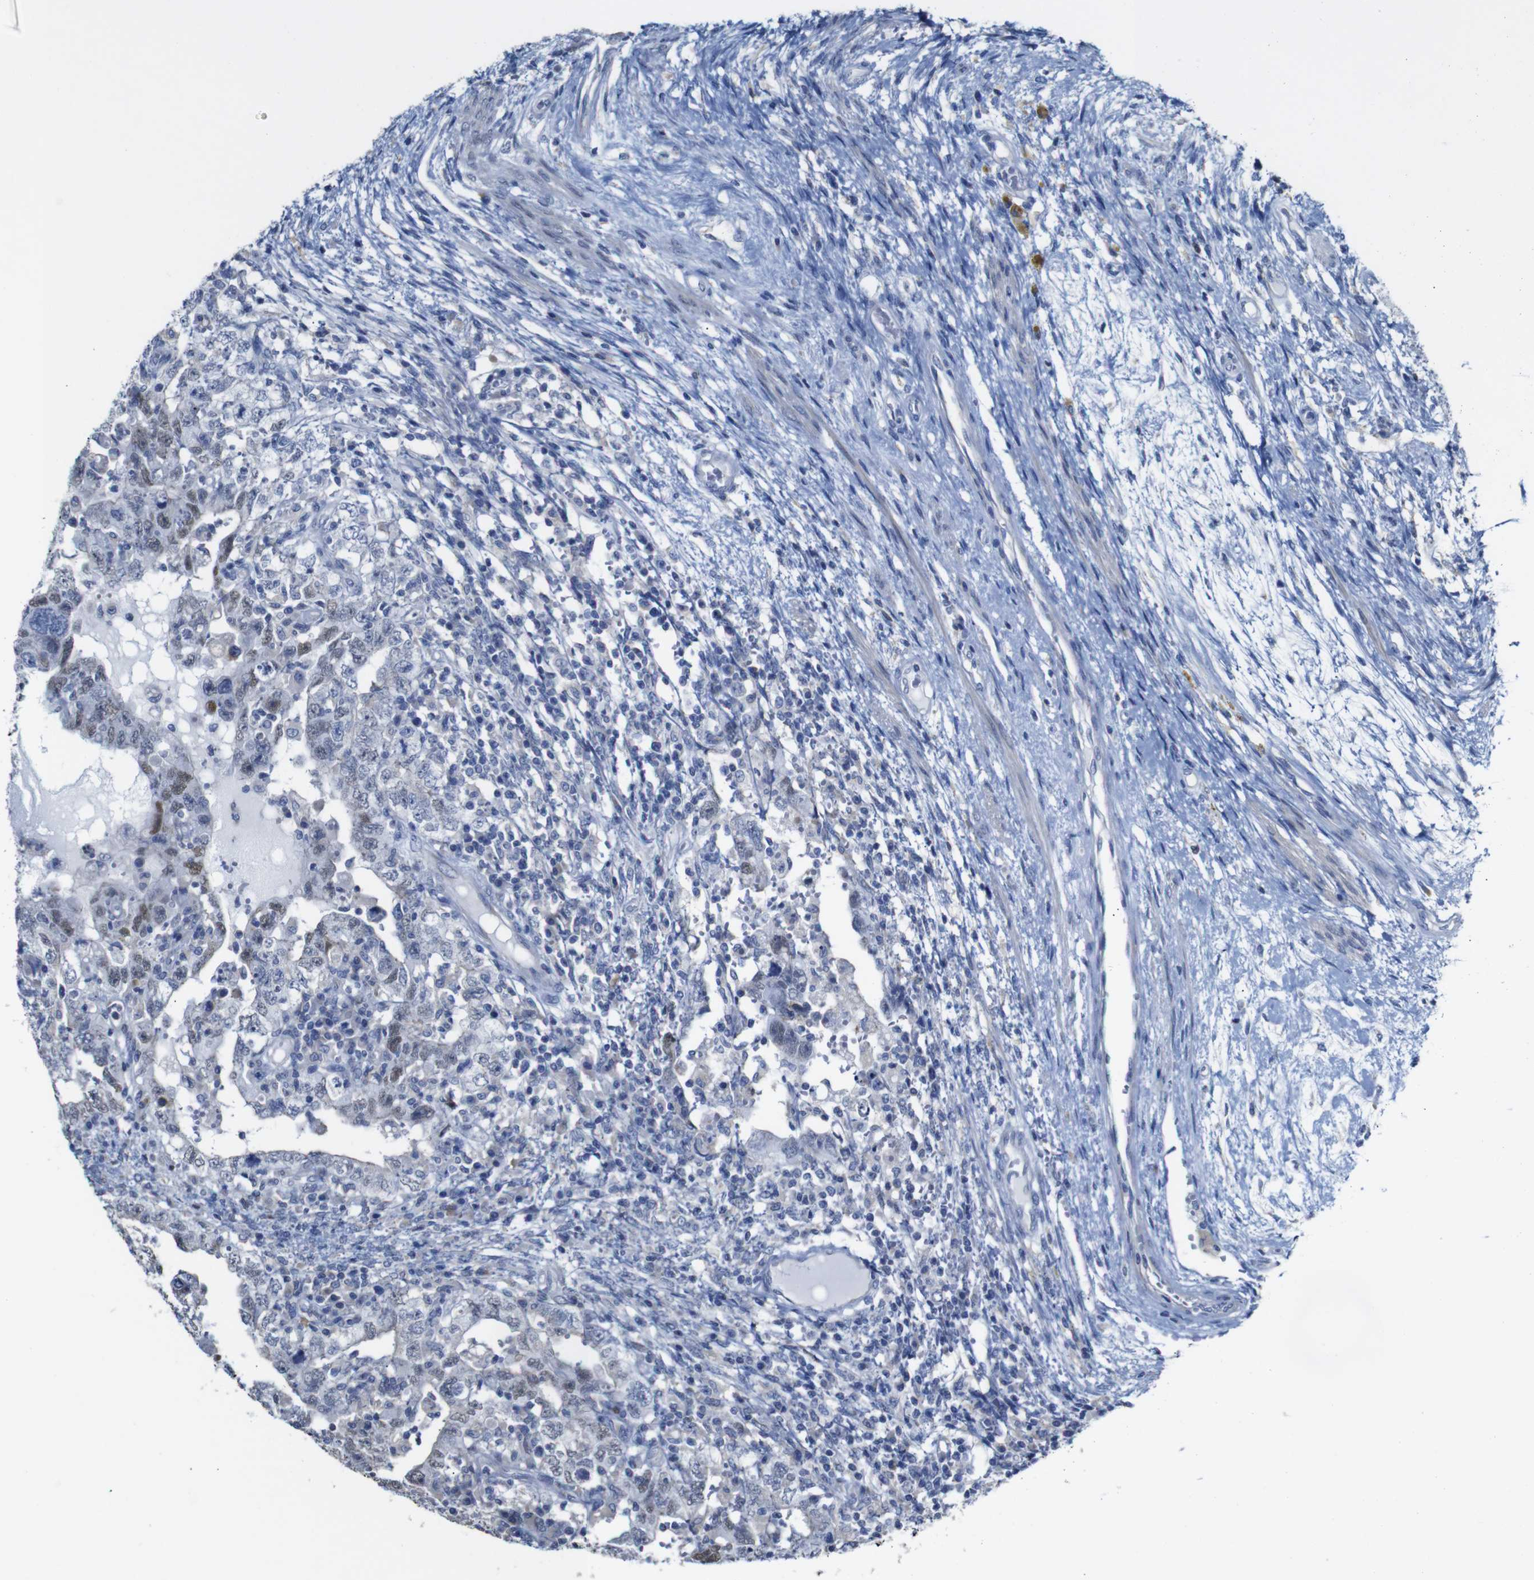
{"staining": {"intensity": "weak", "quantity": "<25%", "location": "nuclear"}, "tissue": "testis cancer", "cell_type": "Tumor cells", "image_type": "cancer", "snomed": [{"axis": "morphology", "description": "Carcinoma, Embryonal, NOS"}, {"axis": "topography", "description": "Testis"}], "caption": "This is an immunohistochemistry (IHC) photomicrograph of embryonal carcinoma (testis). There is no staining in tumor cells.", "gene": "TCEAL9", "patient": {"sex": "male", "age": 26}}